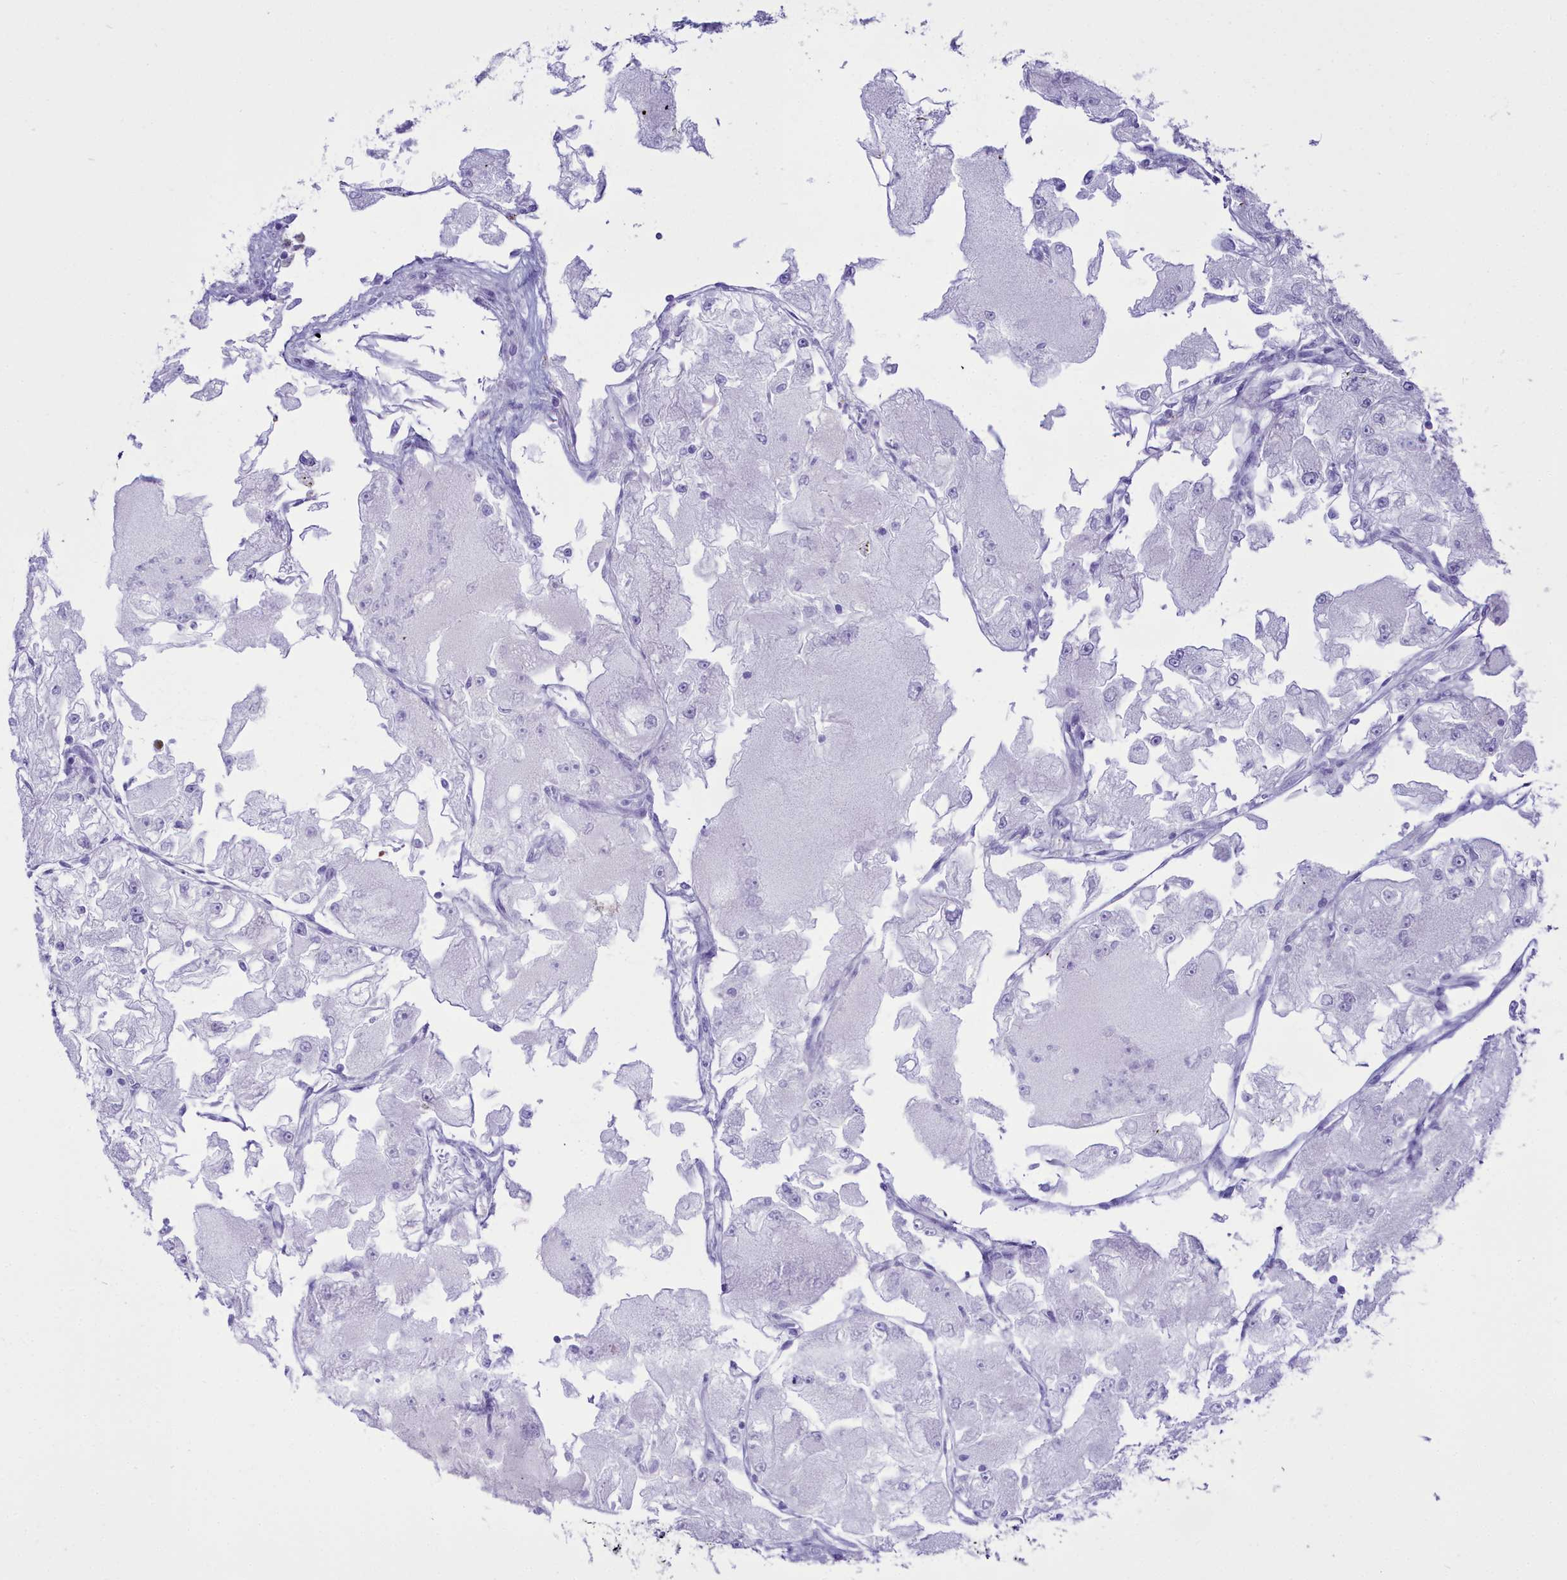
{"staining": {"intensity": "negative", "quantity": "none", "location": "none"}, "tissue": "renal cancer", "cell_type": "Tumor cells", "image_type": "cancer", "snomed": [{"axis": "morphology", "description": "Adenocarcinoma, NOS"}, {"axis": "topography", "description": "Kidney"}], "caption": "This is a photomicrograph of immunohistochemistry staining of renal adenocarcinoma, which shows no positivity in tumor cells.", "gene": "CD5", "patient": {"sex": "female", "age": 72}}